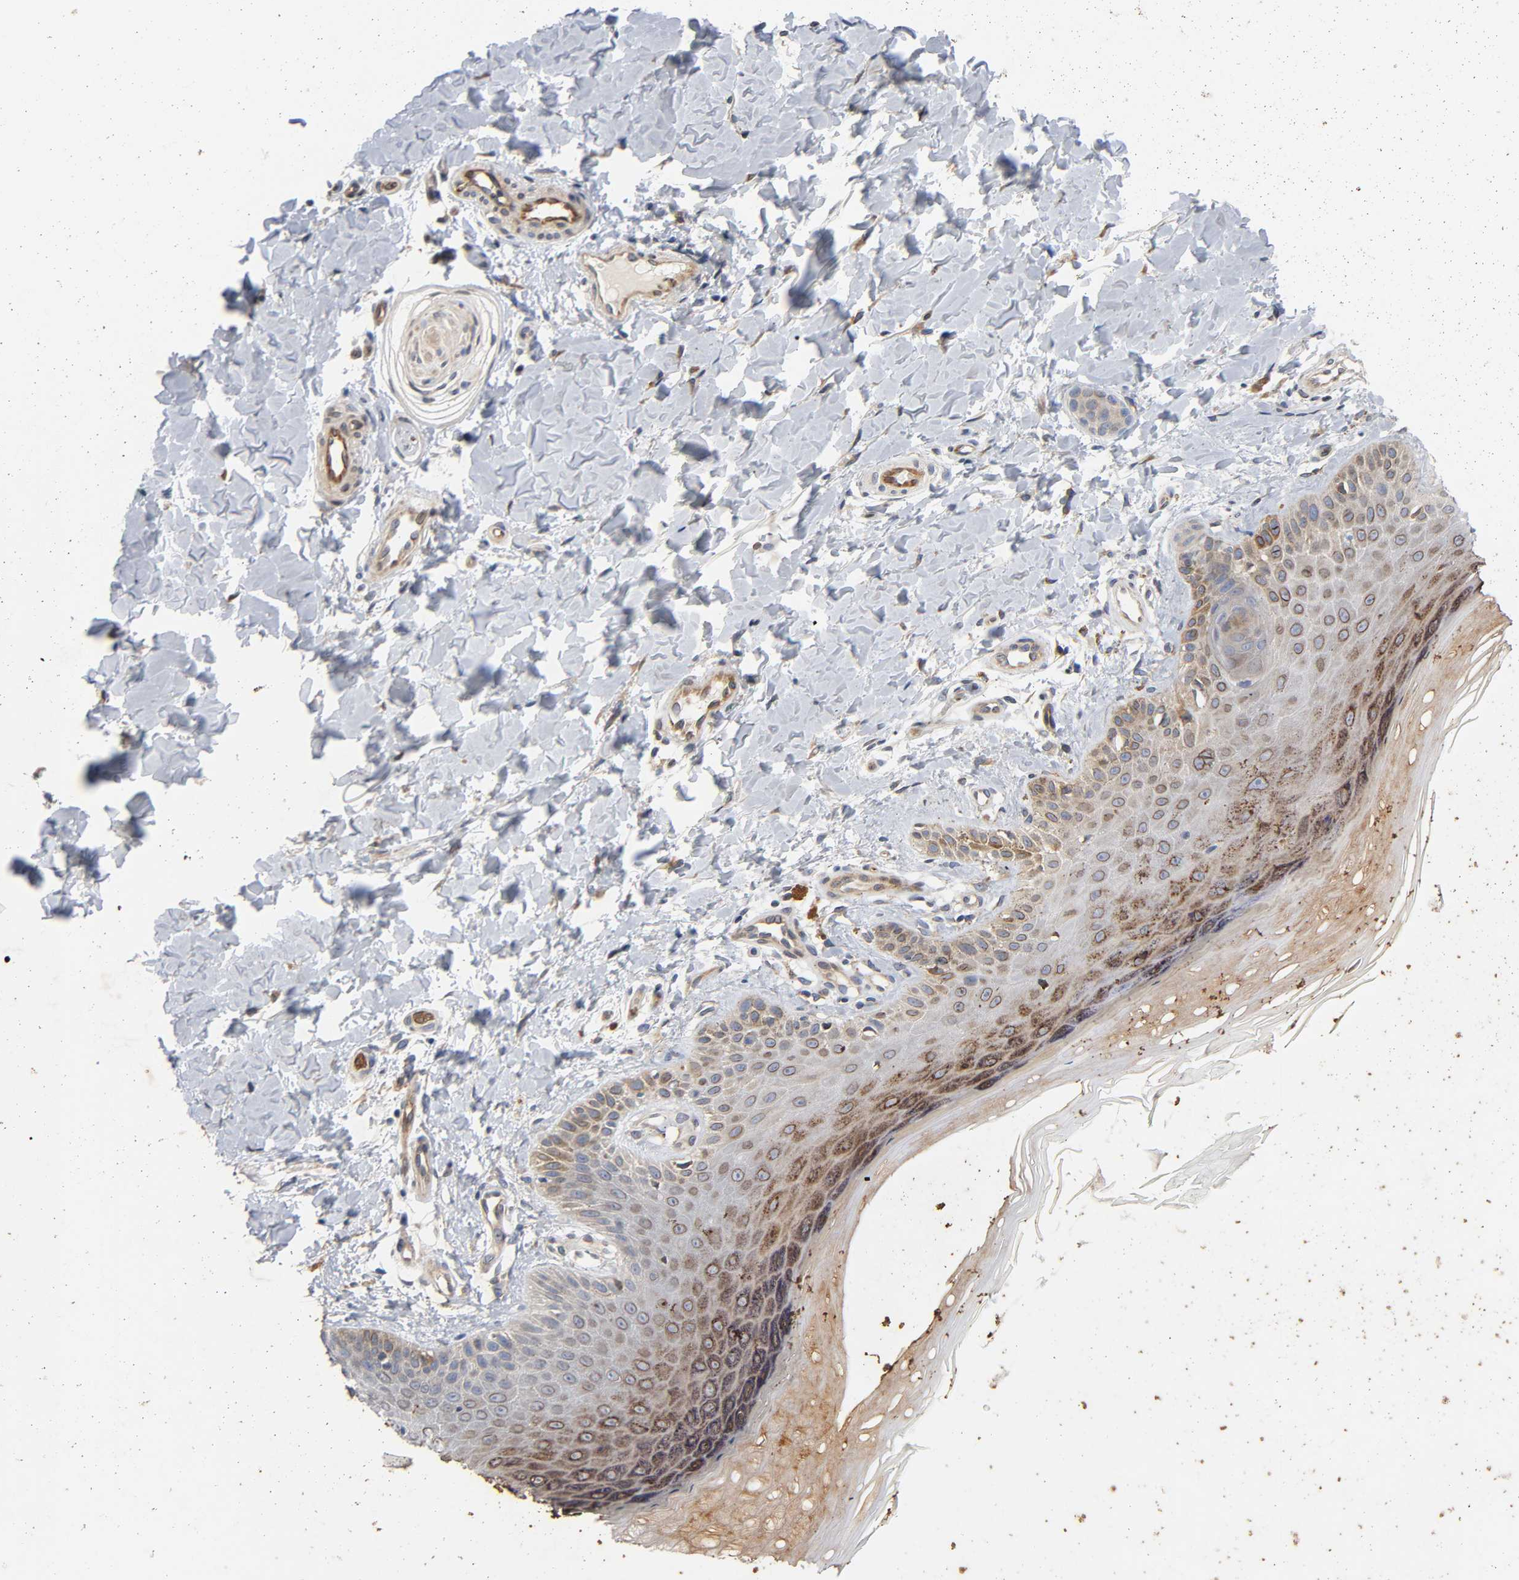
{"staining": {"intensity": "weak", "quantity": "25%-75%", "location": "cytoplasmic/membranous"}, "tissue": "skin", "cell_type": "Fibroblasts", "image_type": "normal", "snomed": [{"axis": "morphology", "description": "Normal tissue, NOS"}, {"axis": "topography", "description": "Skin"}], "caption": "A low amount of weak cytoplasmic/membranous expression is identified in approximately 25%-75% of fibroblasts in benign skin.", "gene": "ASB6", "patient": {"sex": "male", "age": 26}}